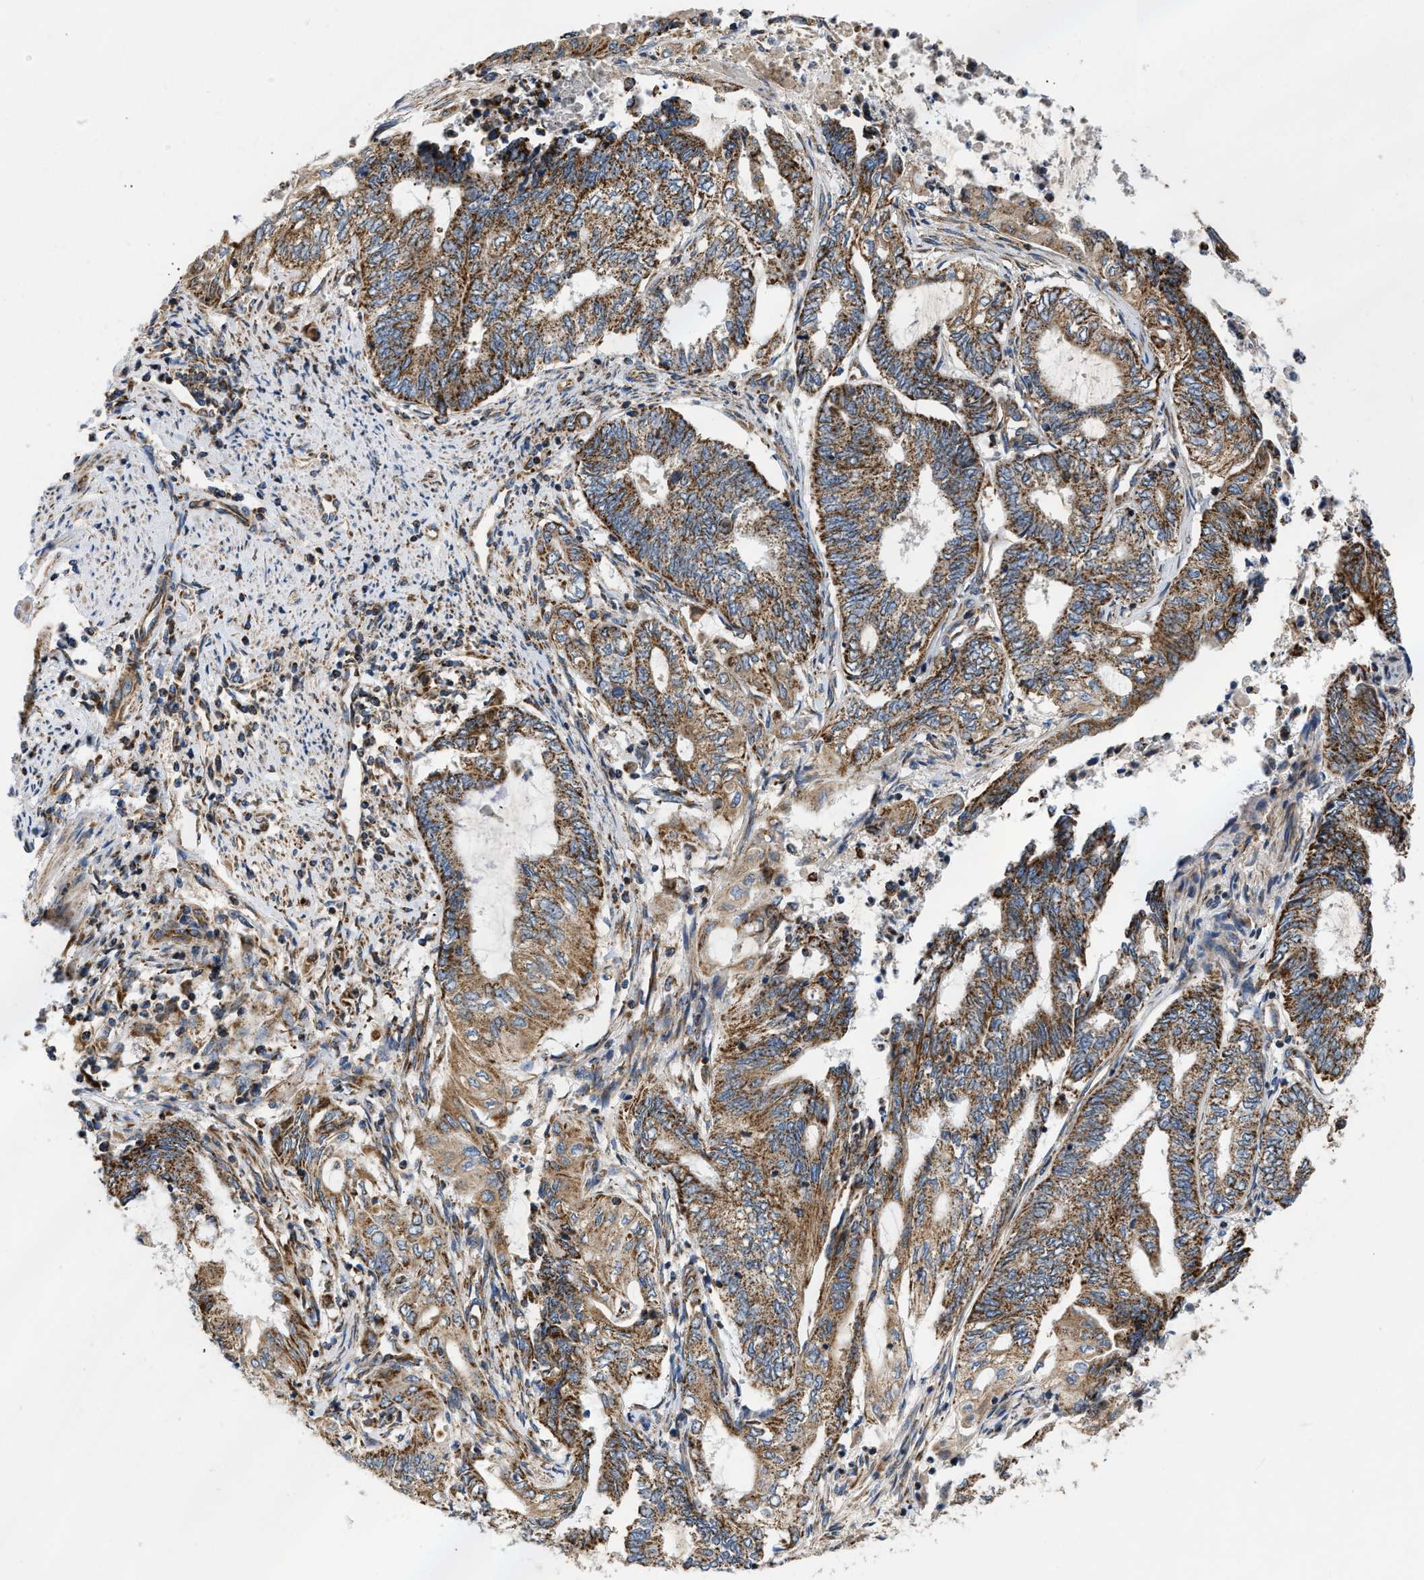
{"staining": {"intensity": "strong", "quantity": ">75%", "location": "cytoplasmic/membranous"}, "tissue": "endometrial cancer", "cell_type": "Tumor cells", "image_type": "cancer", "snomed": [{"axis": "morphology", "description": "Adenocarcinoma, NOS"}, {"axis": "topography", "description": "Uterus"}, {"axis": "topography", "description": "Endometrium"}], "caption": "A brown stain shows strong cytoplasmic/membranous positivity of a protein in human endometrial cancer (adenocarcinoma) tumor cells.", "gene": "OPTN", "patient": {"sex": "female", "age": 70}}